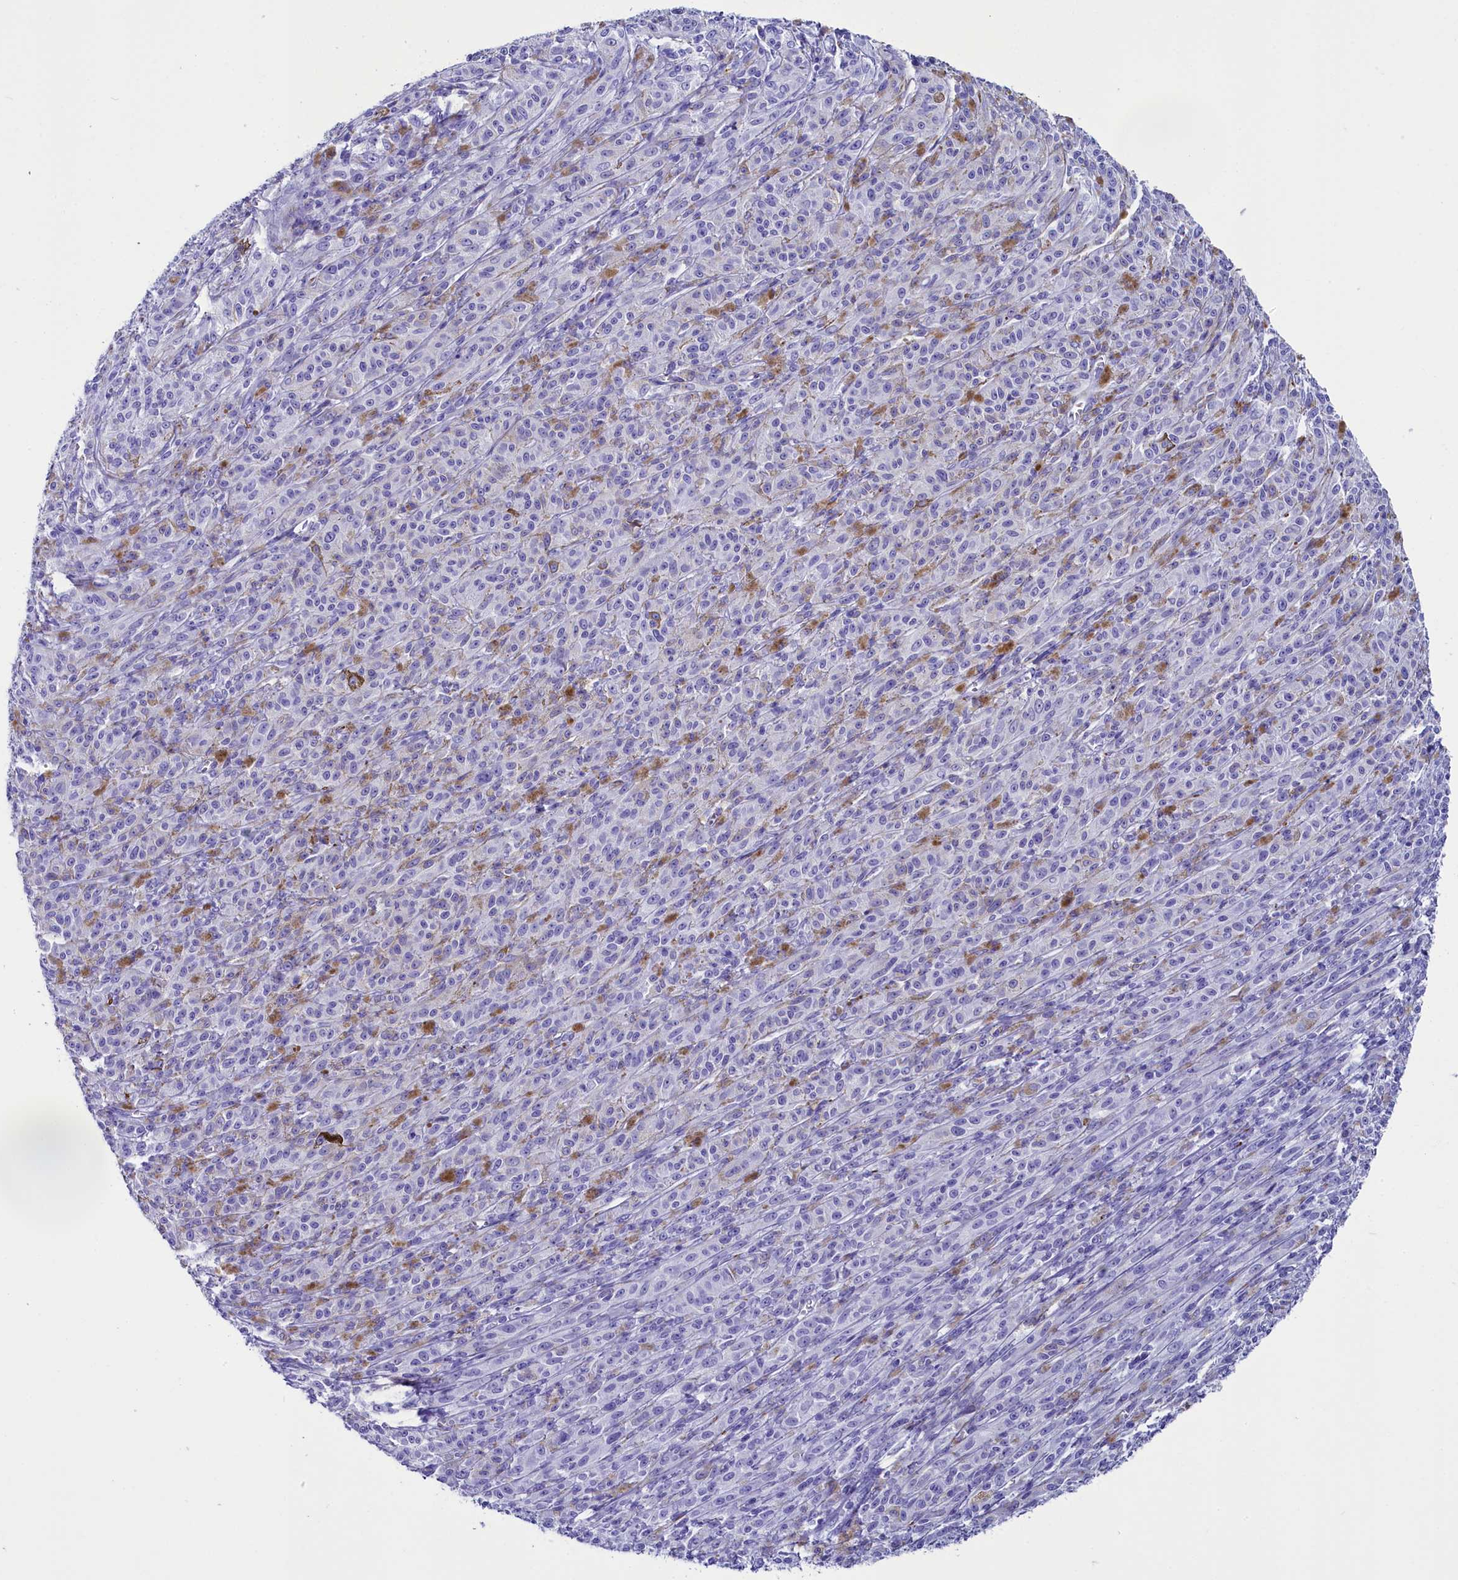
{"staining": {"intensity": "negative", "quantity": "none", "location": "none"}, "tissue": "melanoma", "cell_type": "Tumor cells", "image_type": "cancer", "snomed": [{"axis": "morphology", "description": "Malignant melanoma, NOS"}, {"axis": "topography", "description": "Skin"}], "caption": "Immunohistochemistry of human melanoma exhibits no expression in tumor cells.", "gene": "AP3B2", "patient": {"sex": "female", "age": 52}}